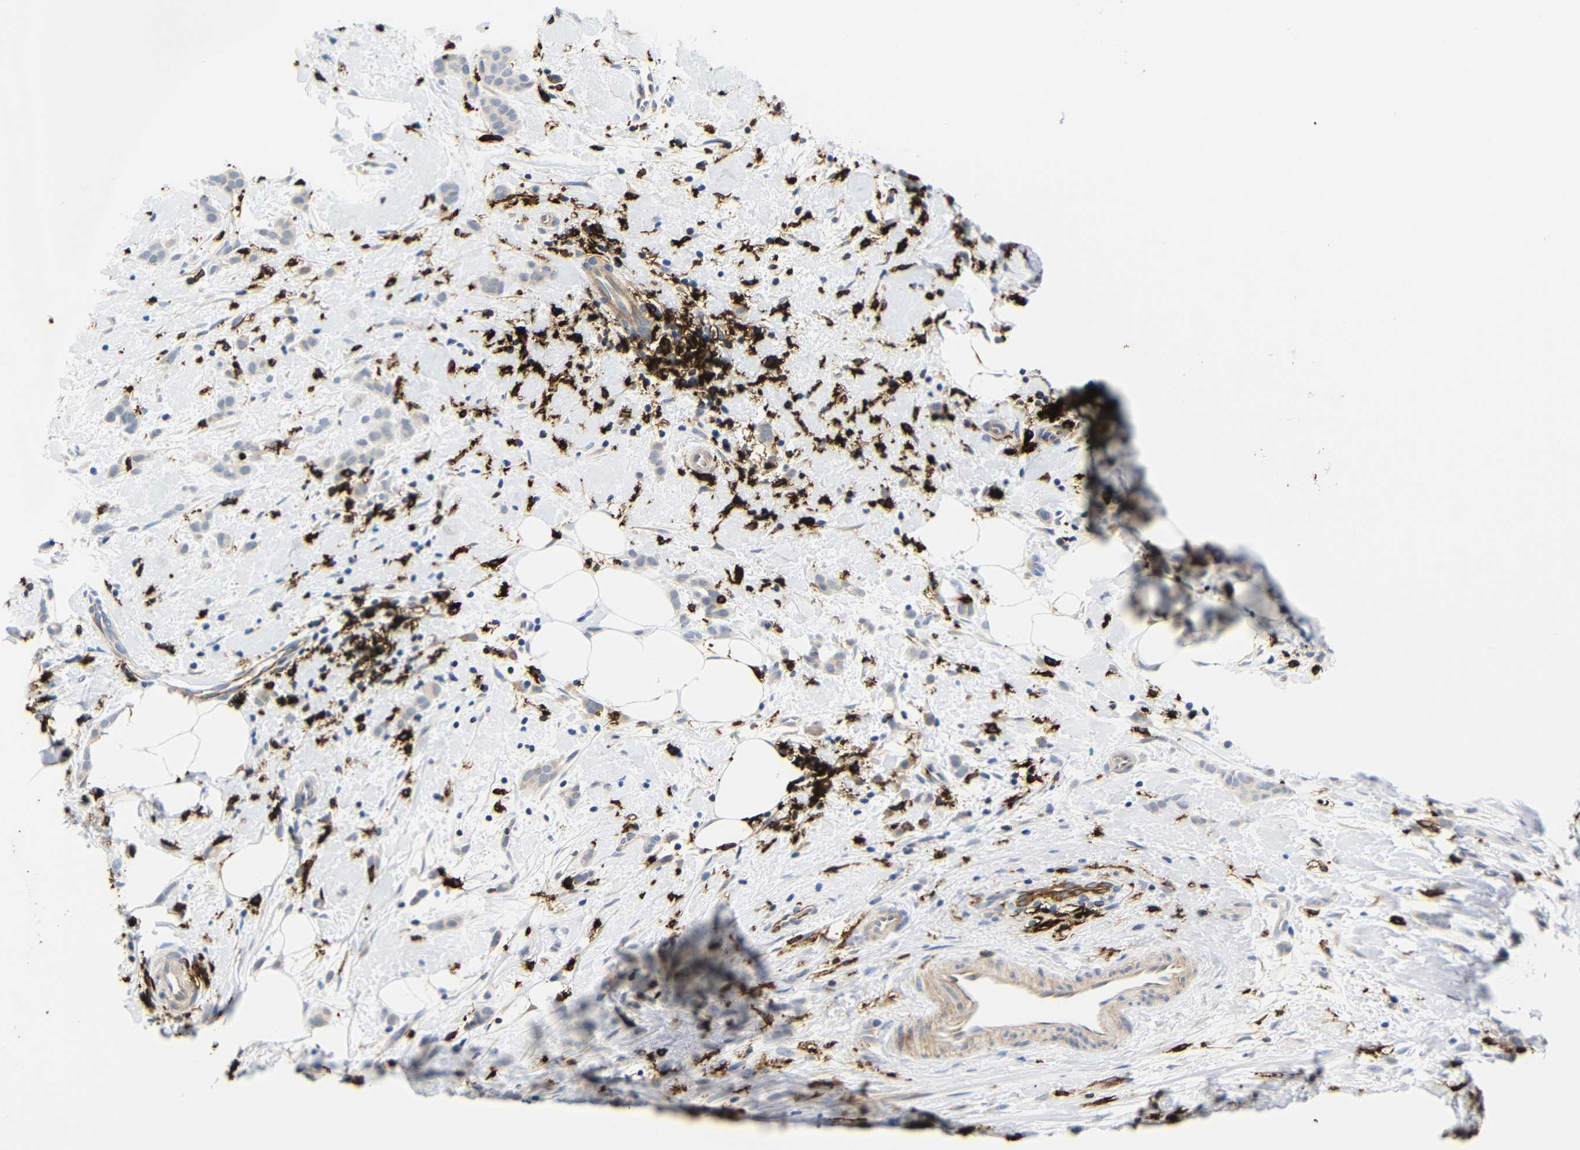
{"staining": {"intensity": "negative", "quantity": "none", "location": "none"}, "tissue": "breast cancer", "cell_type": "Tumor cells", "image_type": "cancer", "snomed": [{"axis": "morphology", "description": "Lobular carcinoma, in situ"}, {"axis": "morphology", "description": "Lobular carcinoma"}, {"axis": "topography", "description": "Breast"}], "caption": "Immunohistochemical staining of breast cancer (lobular carcinoma in situ) demonstrates no significant expression in tumor cells. (Stains: DAB (3,3'-diaminobenzidine) immunohistochemistry with hematoxylin counter stain, Microscopy: brightfield microscopy at high magnification).", "gene": "HLA-DQB1", "patient": {"sex": "female", "age": 41}}